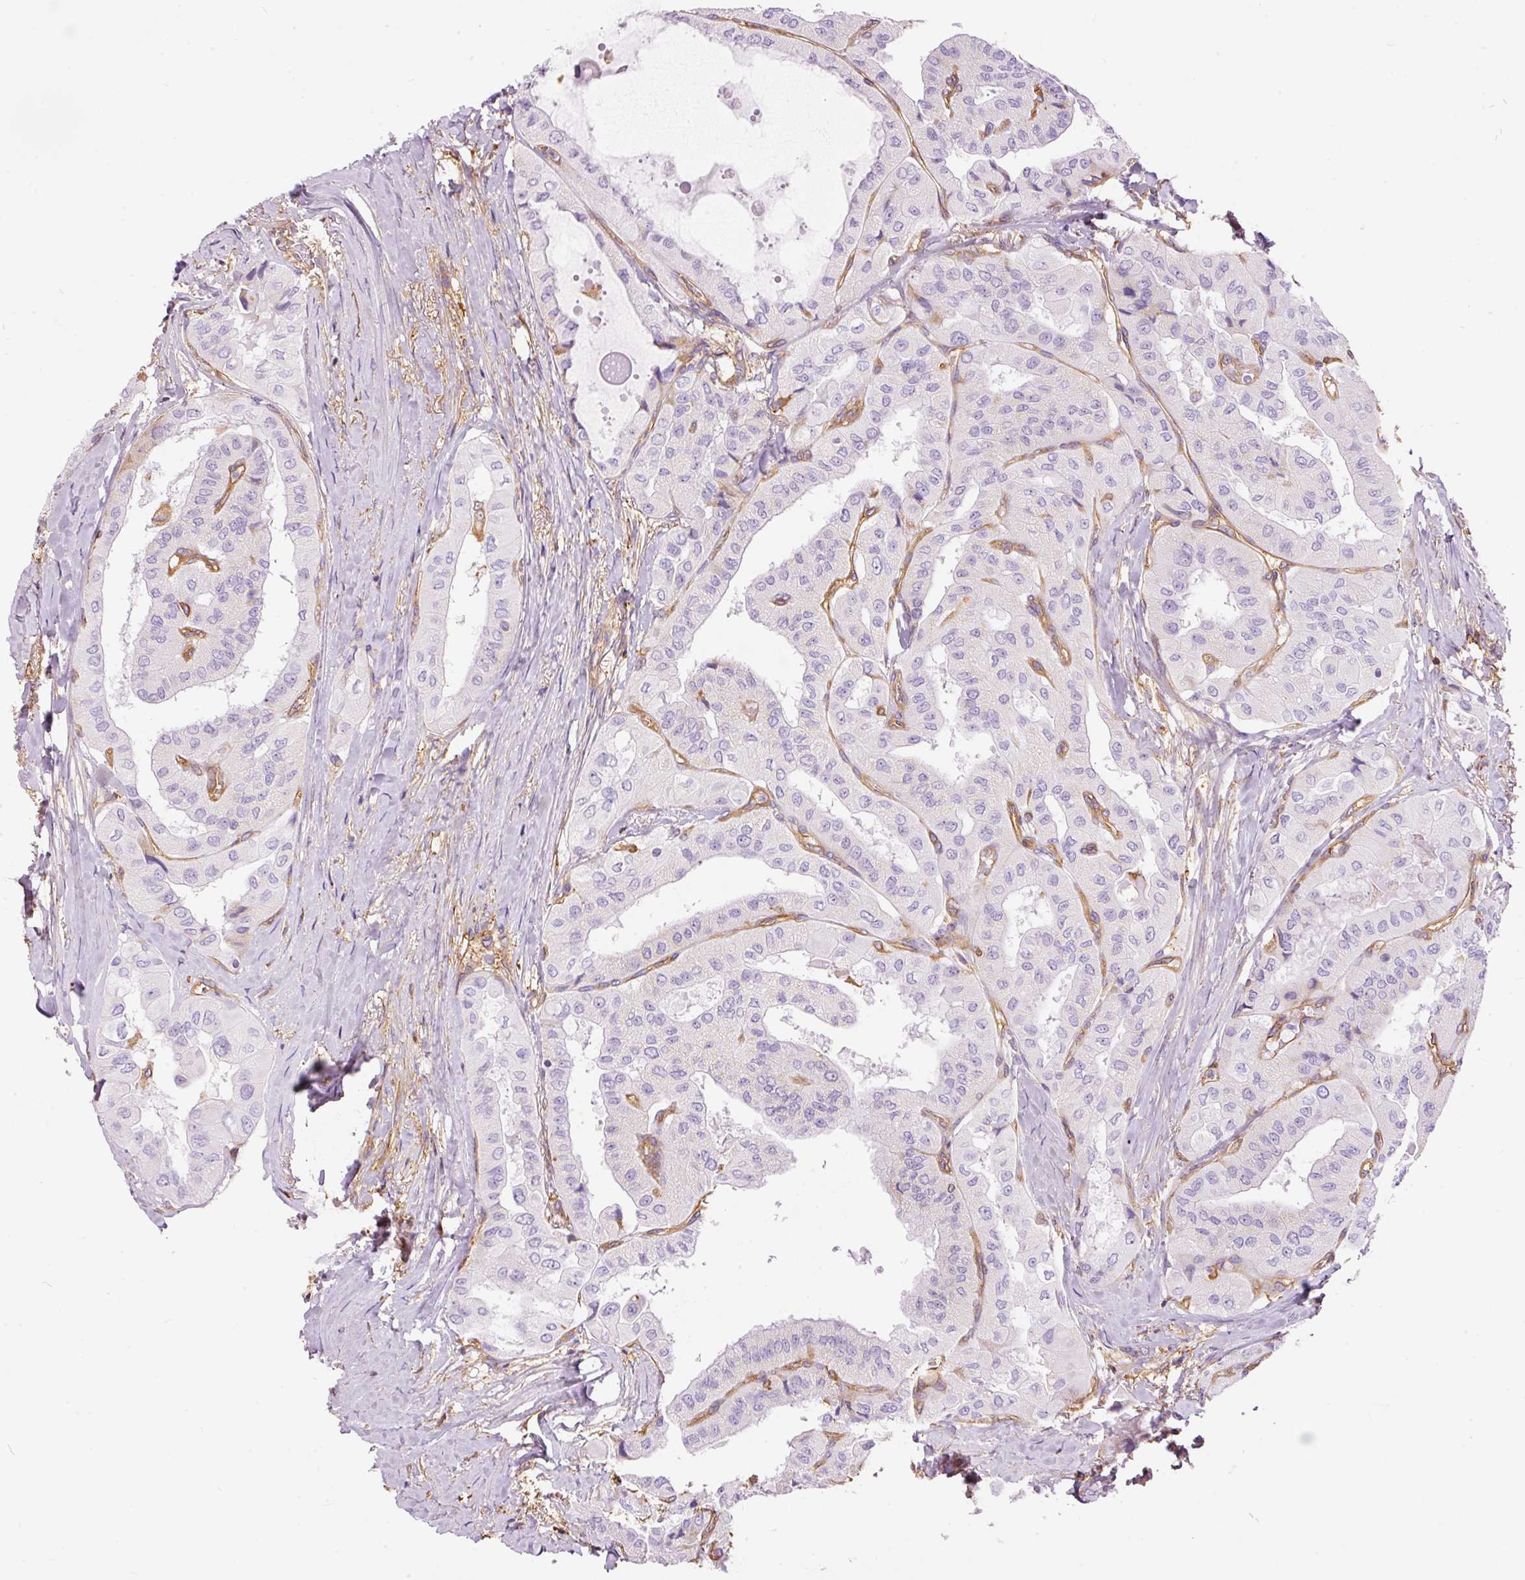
{"staining": {"intensity": "negative", "quantity": "none", "location": "none"}, "tissue": "thyroid cancer", "cell_type": "Tumor cells", "image_type": "cancer", "snomed": [{"axis": "morphology", "description": "Normal tissue, NOS"}, {"axis": "morphology", "description": "Papillary adenocarcinoma, NOS"}, {"axis": "topography", "description": "Thyroid gland"}], "caption": "An immunohistochemistry (IHC) micrograph of papillary adenocarcinoma (thyroid) is shown. There is no staining in tumor cells of papillary adenocarcinoma (thyroid).", "gene": "IL10RB", "patient": {"sex": "female", "age": 59}}